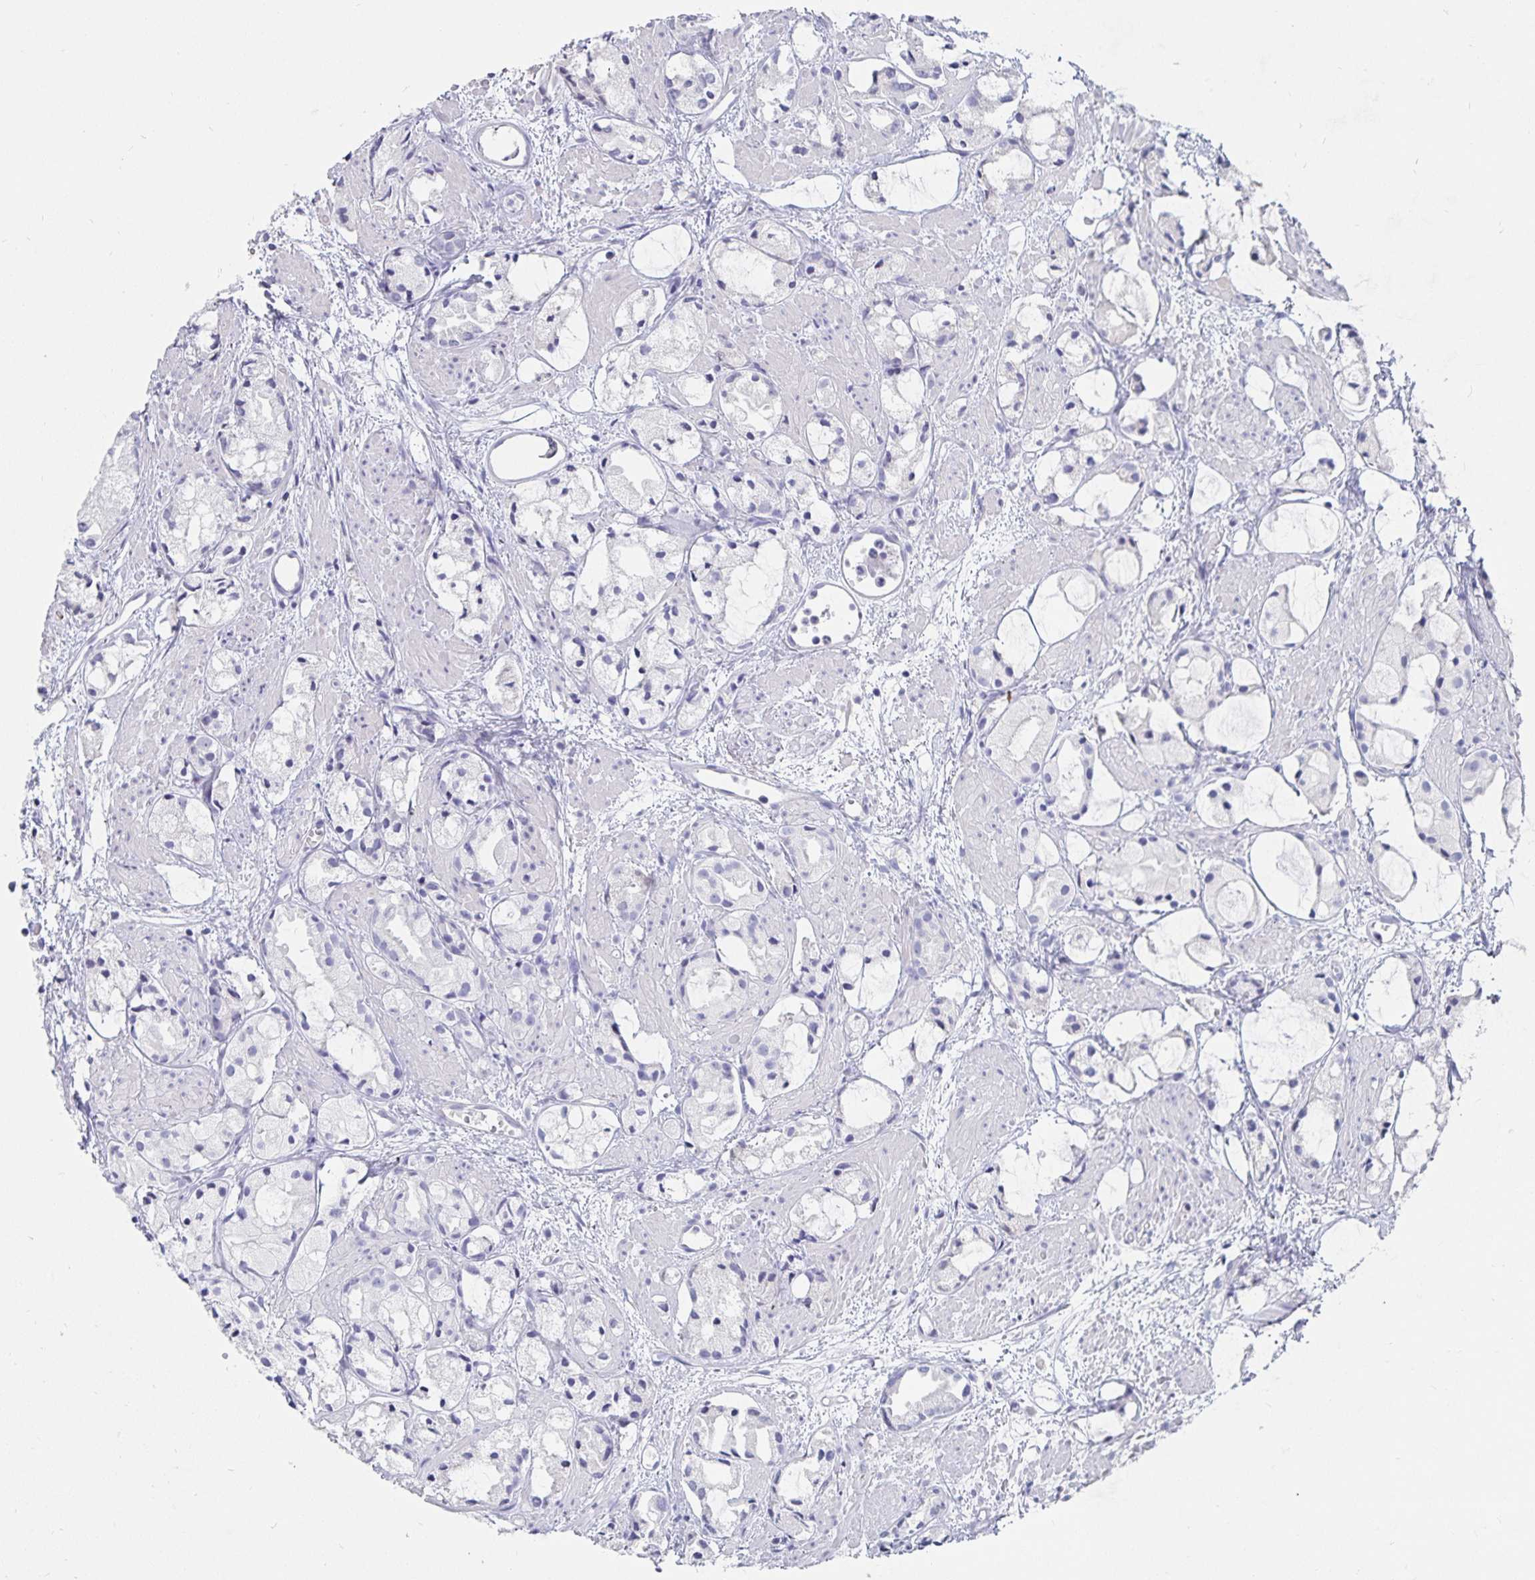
{"staining": {"intensity": "negative", "quantity": "none", "location": "none"}, "tissue": "prostate cancer", "cell_type": "Tumor cells", "image_type": "cancer", "snomed": [{"axis": "morphology", "description": "Adenocarcinoma, High grade"}, {"axis": "topography", "description": "Prostate"}], "caption": "Immunohistochemistry (IHC) photomicrograph of high-grade adenocarcinoma (prostate) stained for a protein (brown), which reveals no positivity in tumor cells.", "gene": "CFAP69", "patient": {"sex": "male", "age": 85}}